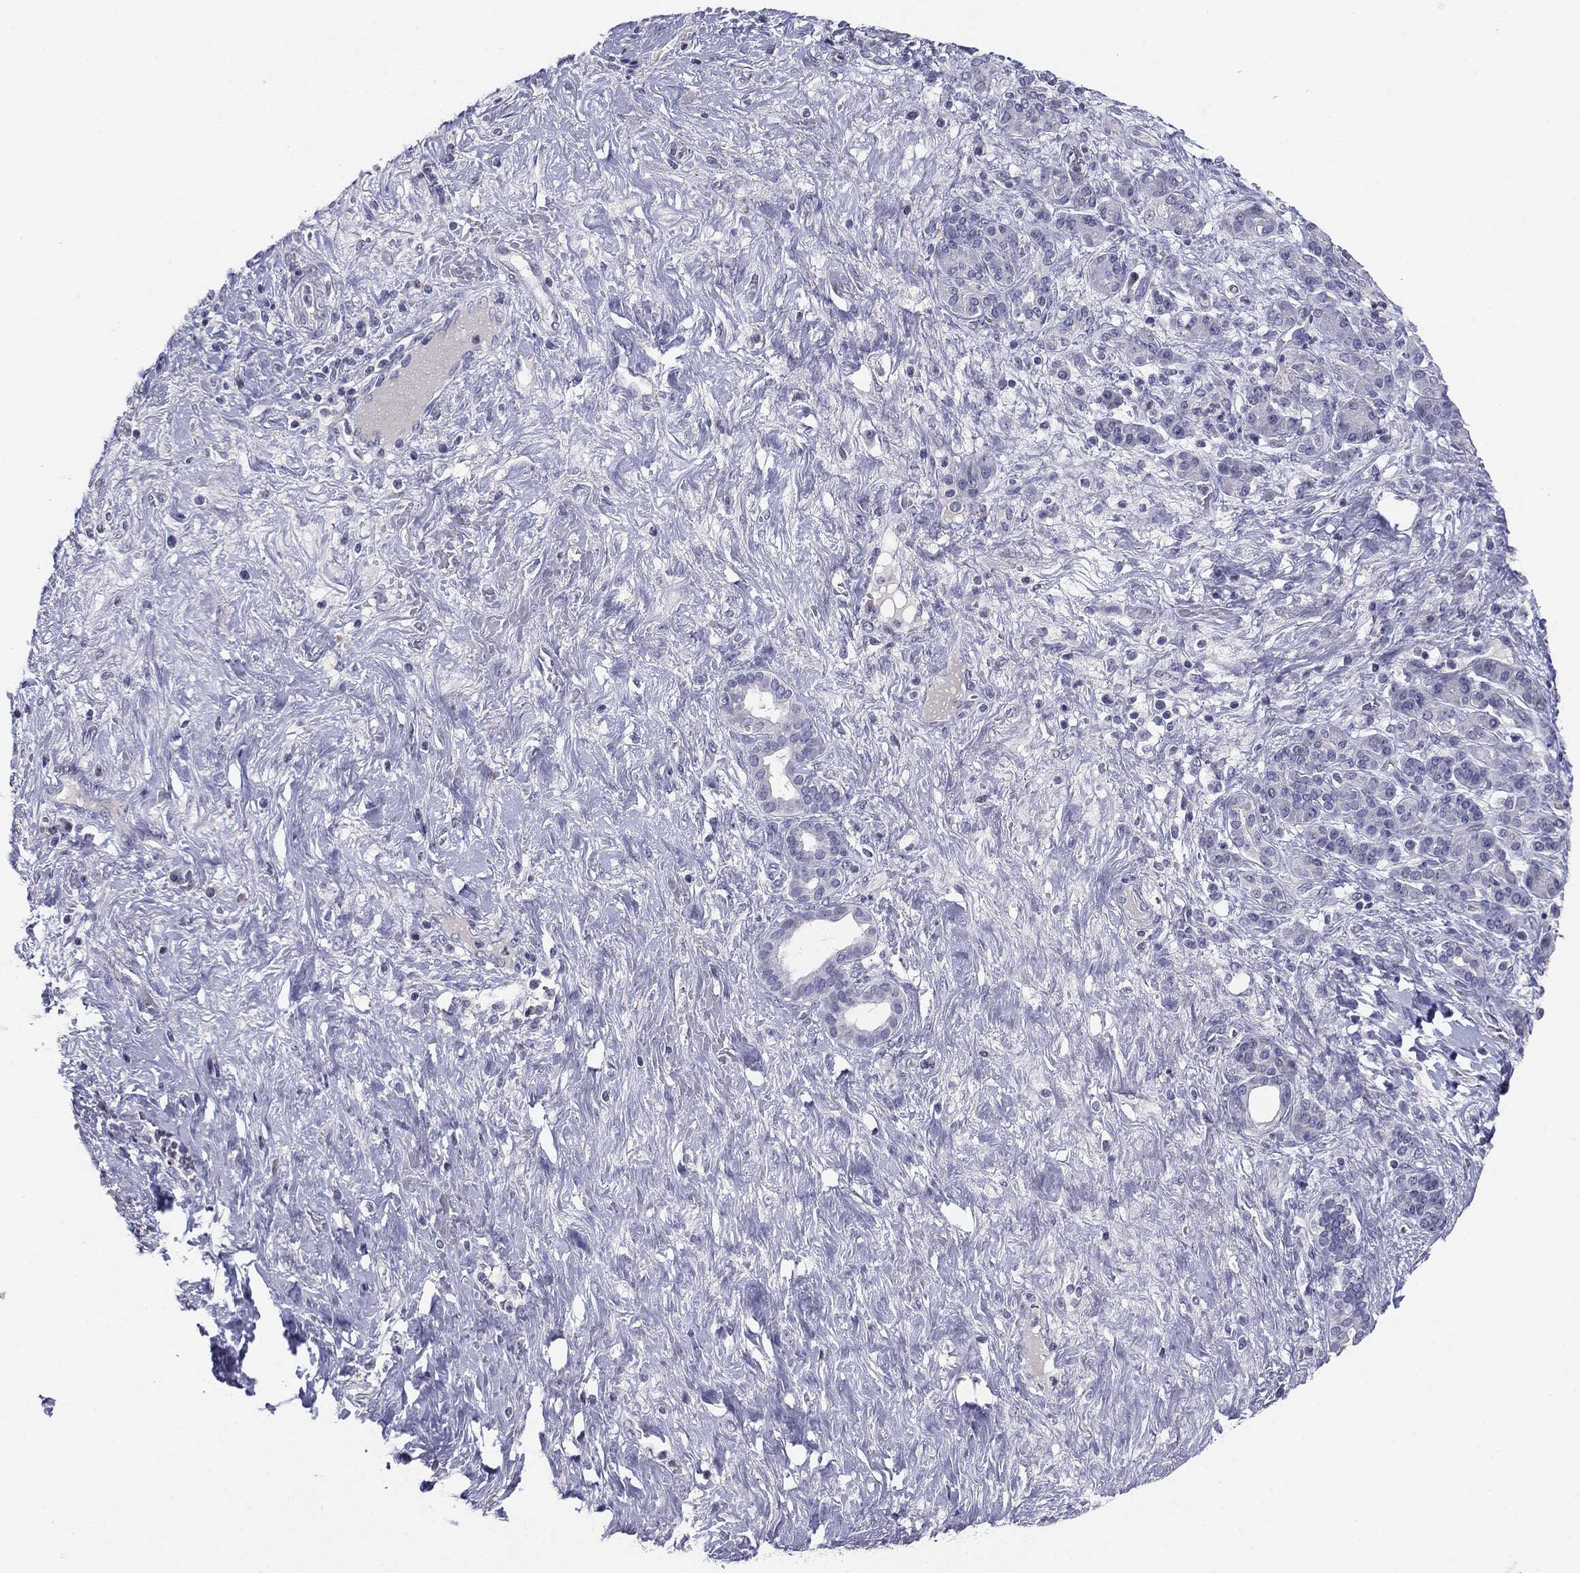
{"staining": {"intensity": "strong", "quantity": "<25%", "location": "cytoplasmic/membranous,nuclear"}, "tissue": "pancreatic cancer", "cell_type": "Tumor cells", "image_type": "cancer", "snomed": [{"axis": "morphology", "description": "Adenocarcinoma, NOS"}, {"axis": "topography", "description": "Pancreas"}], "caption": "Immunohistochemistry photomicrograph of adenocarcinoma (pancreatic) stained for a protein (brown), which reveals medium levels of strong cytoplasmic/membranous and nuclear positivity in about <25% of tumor cells.", "gene": "SERPINB4", "patient": {"sex": "male", "age": 44}}